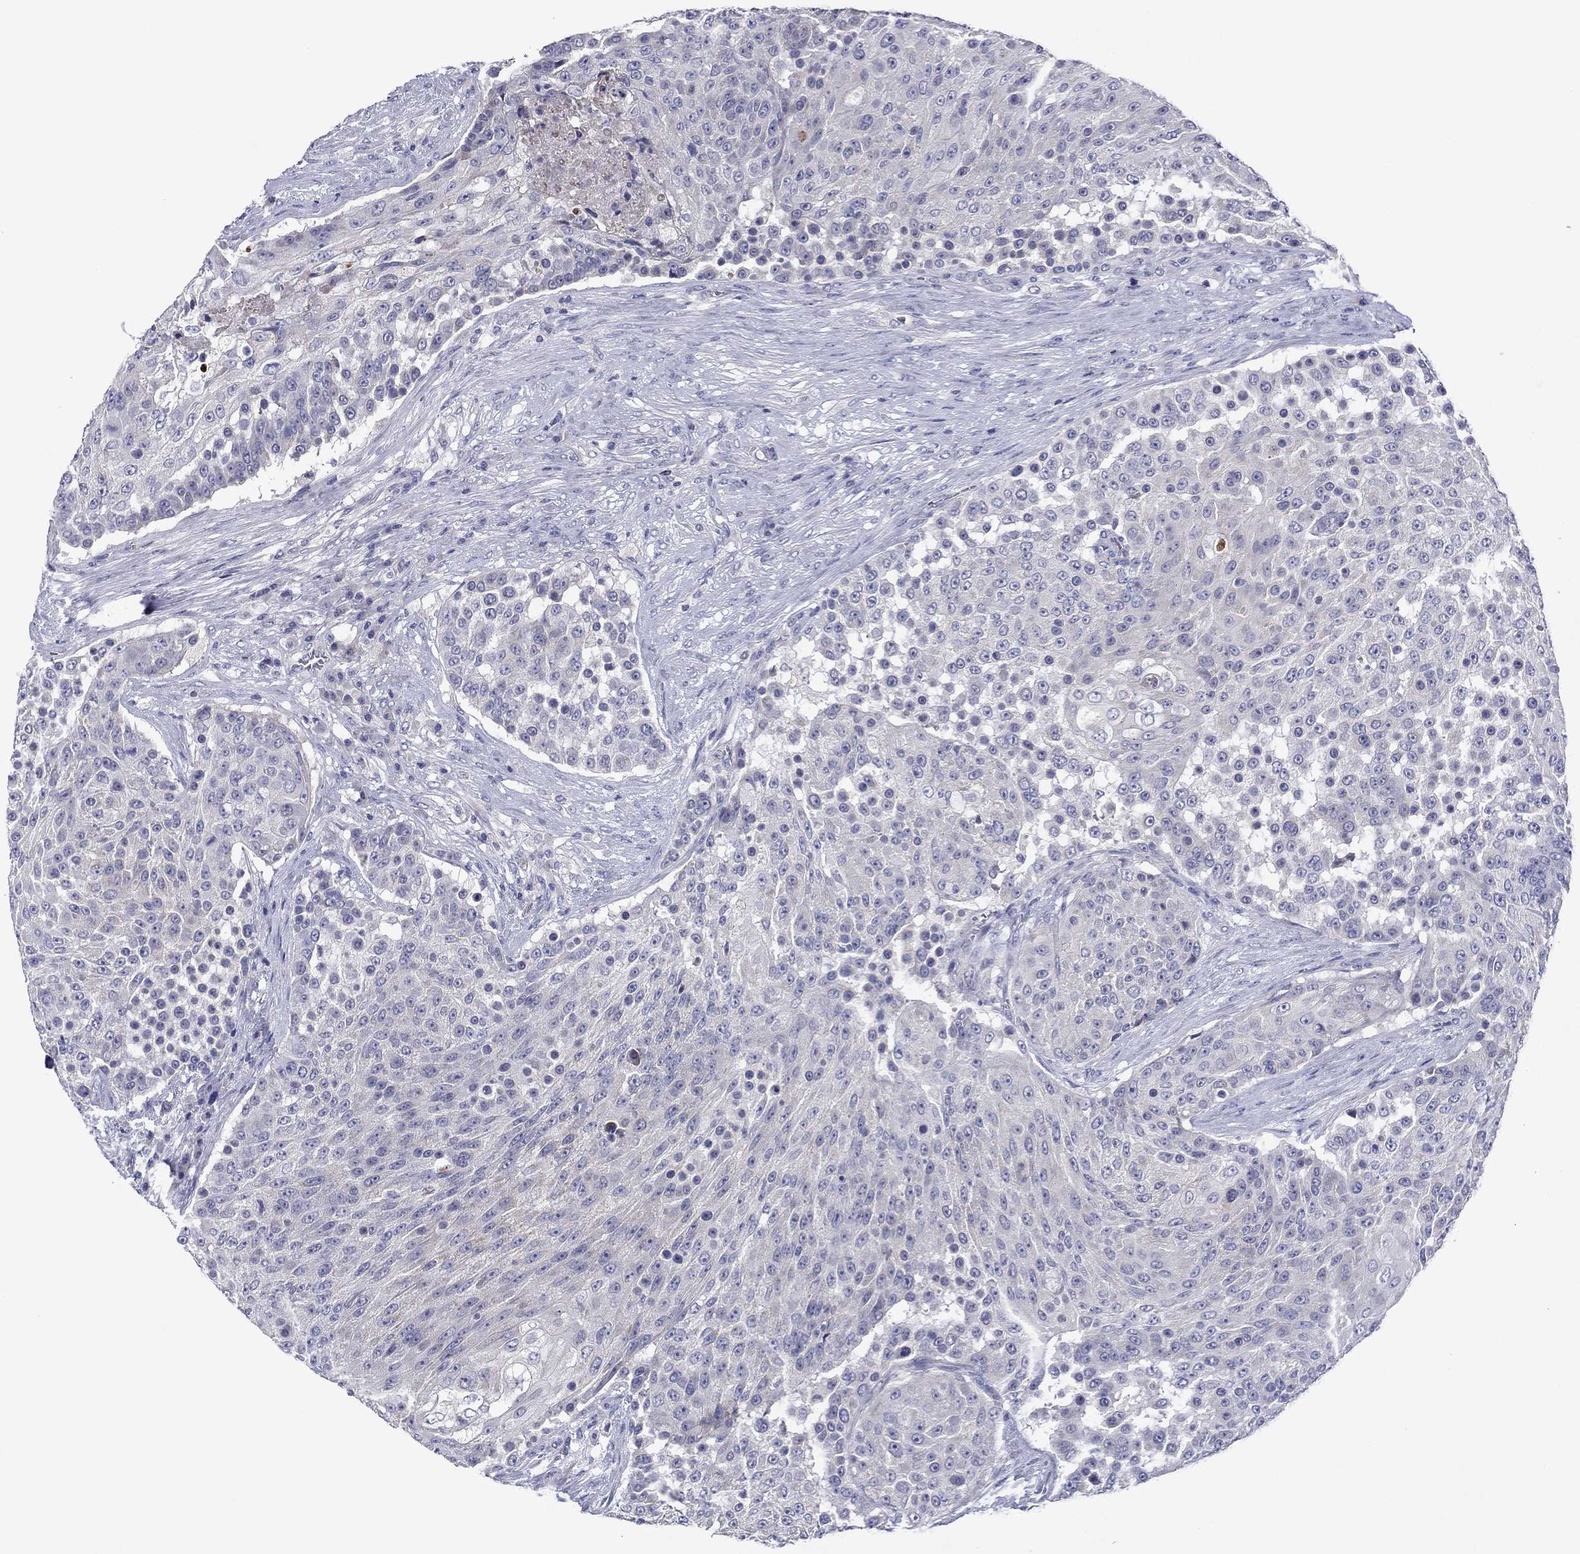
{"staining": {"intensity": "negative", "quantity": "none", "location": "none"}, "tissue": "urothelial cancer", "cell_type": "Tumor cells", "image_type": "cancer", "snomed": [{"axis": "morphology", "description": "Urothelial carcinoma, High grade"}, {"axis": "topography", "description": "Urinary bladder"}], "caption": "High magnification brightfield microscopy of high-grade urothelial carcinoma stained with DAB (brown) and counterstained with hematoxylin (blue): tumor cells show no significant expression.", "gene": "SPATA7", "patient": {"sex": "female", "age": 63}}